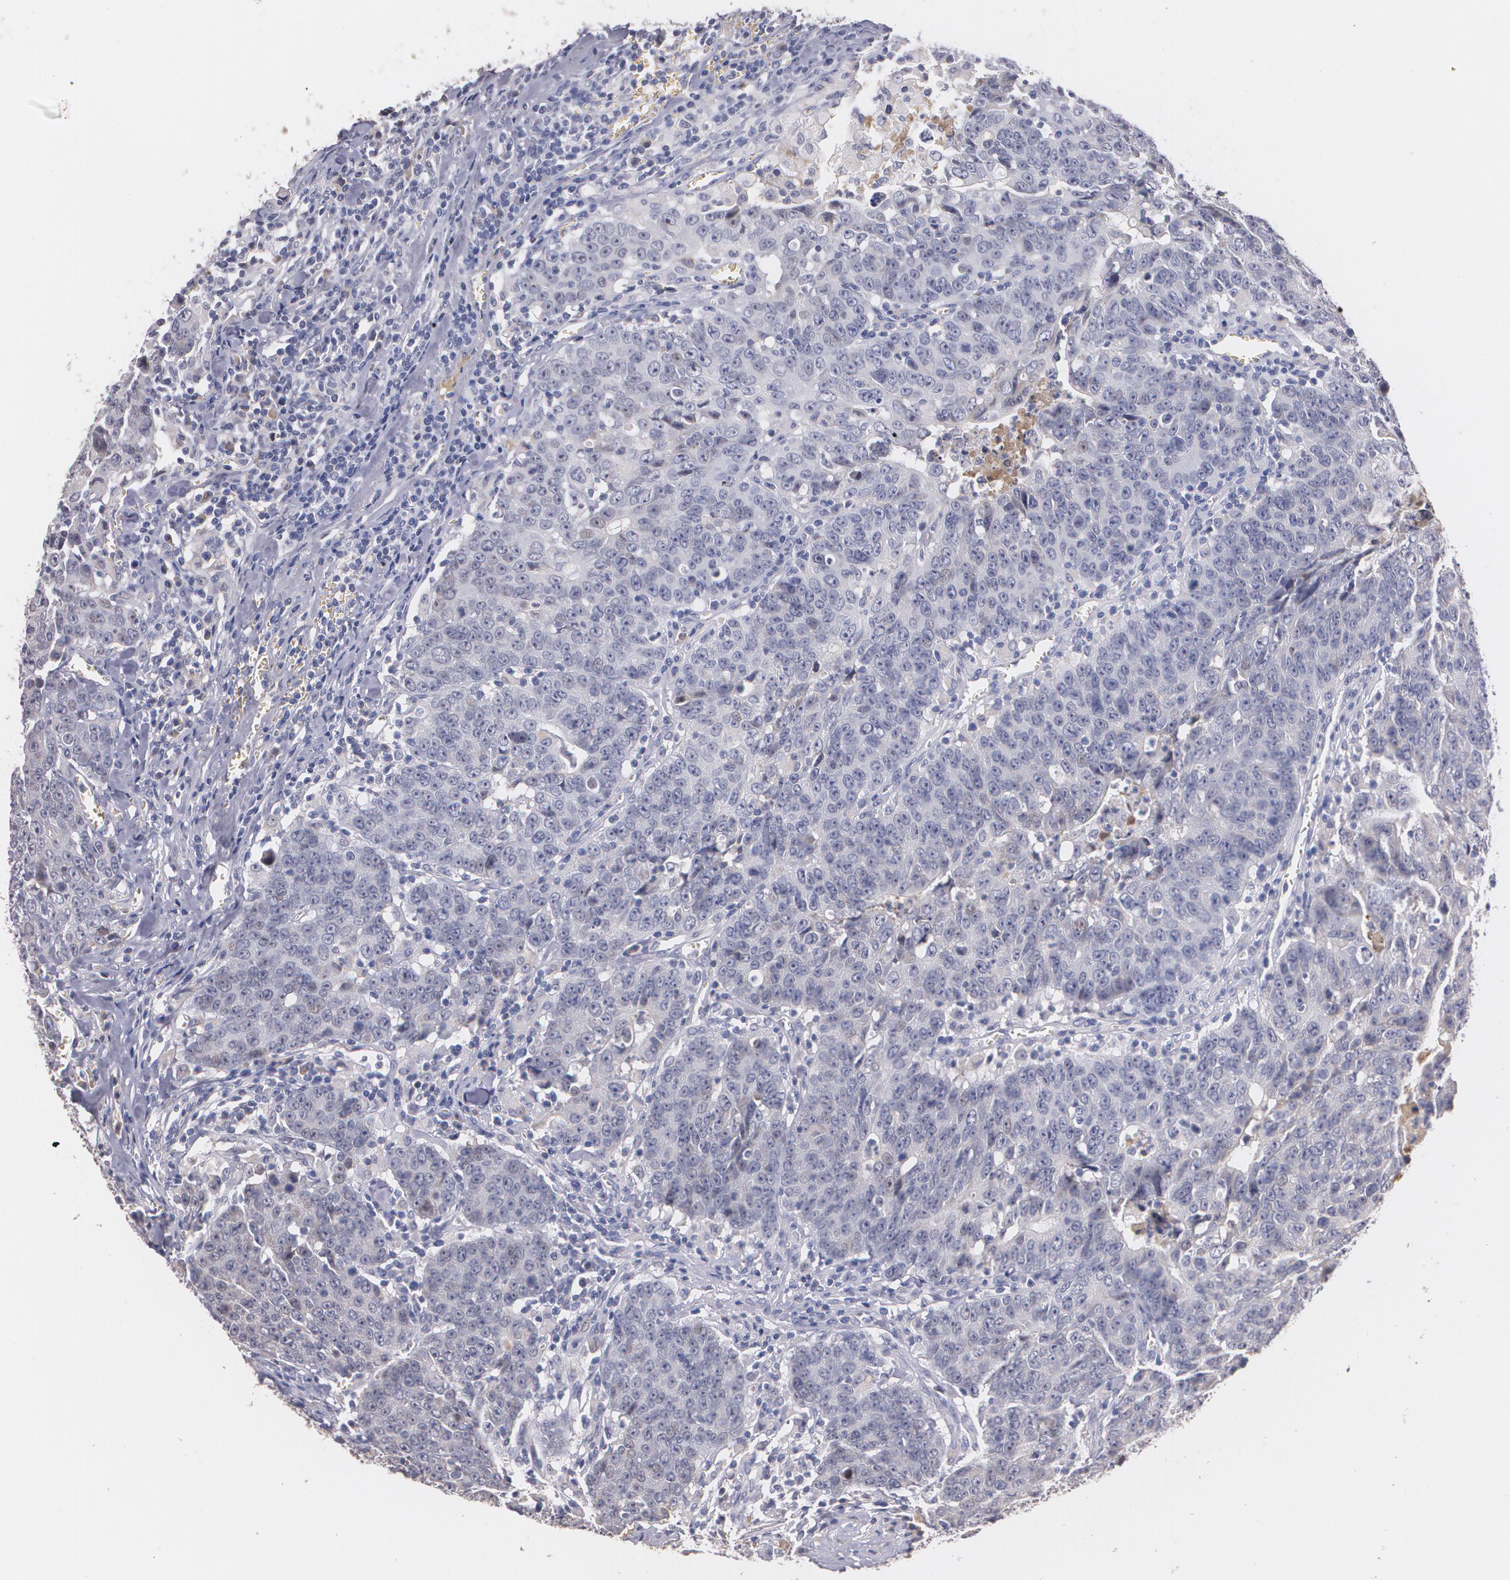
{"staining": {"intensity": "negative", "quantity": "none", "location": "none"}, "tissue": "colorectal cancer", "cell_type": "Tumor cells", "image_type": "cancer", "snomed": [{"axis": "morphology", "description": "Adenocarcinoma, NOS"}, {"axis": "topography", "description": "Colon"}], "caption": "DAB immunohistochemical staining of colorectal adenocarcinoma demonstrates no significant positivity in tumor cells.", "gene": "AMBP", "patient": {"sex": "female", "age": 53}}